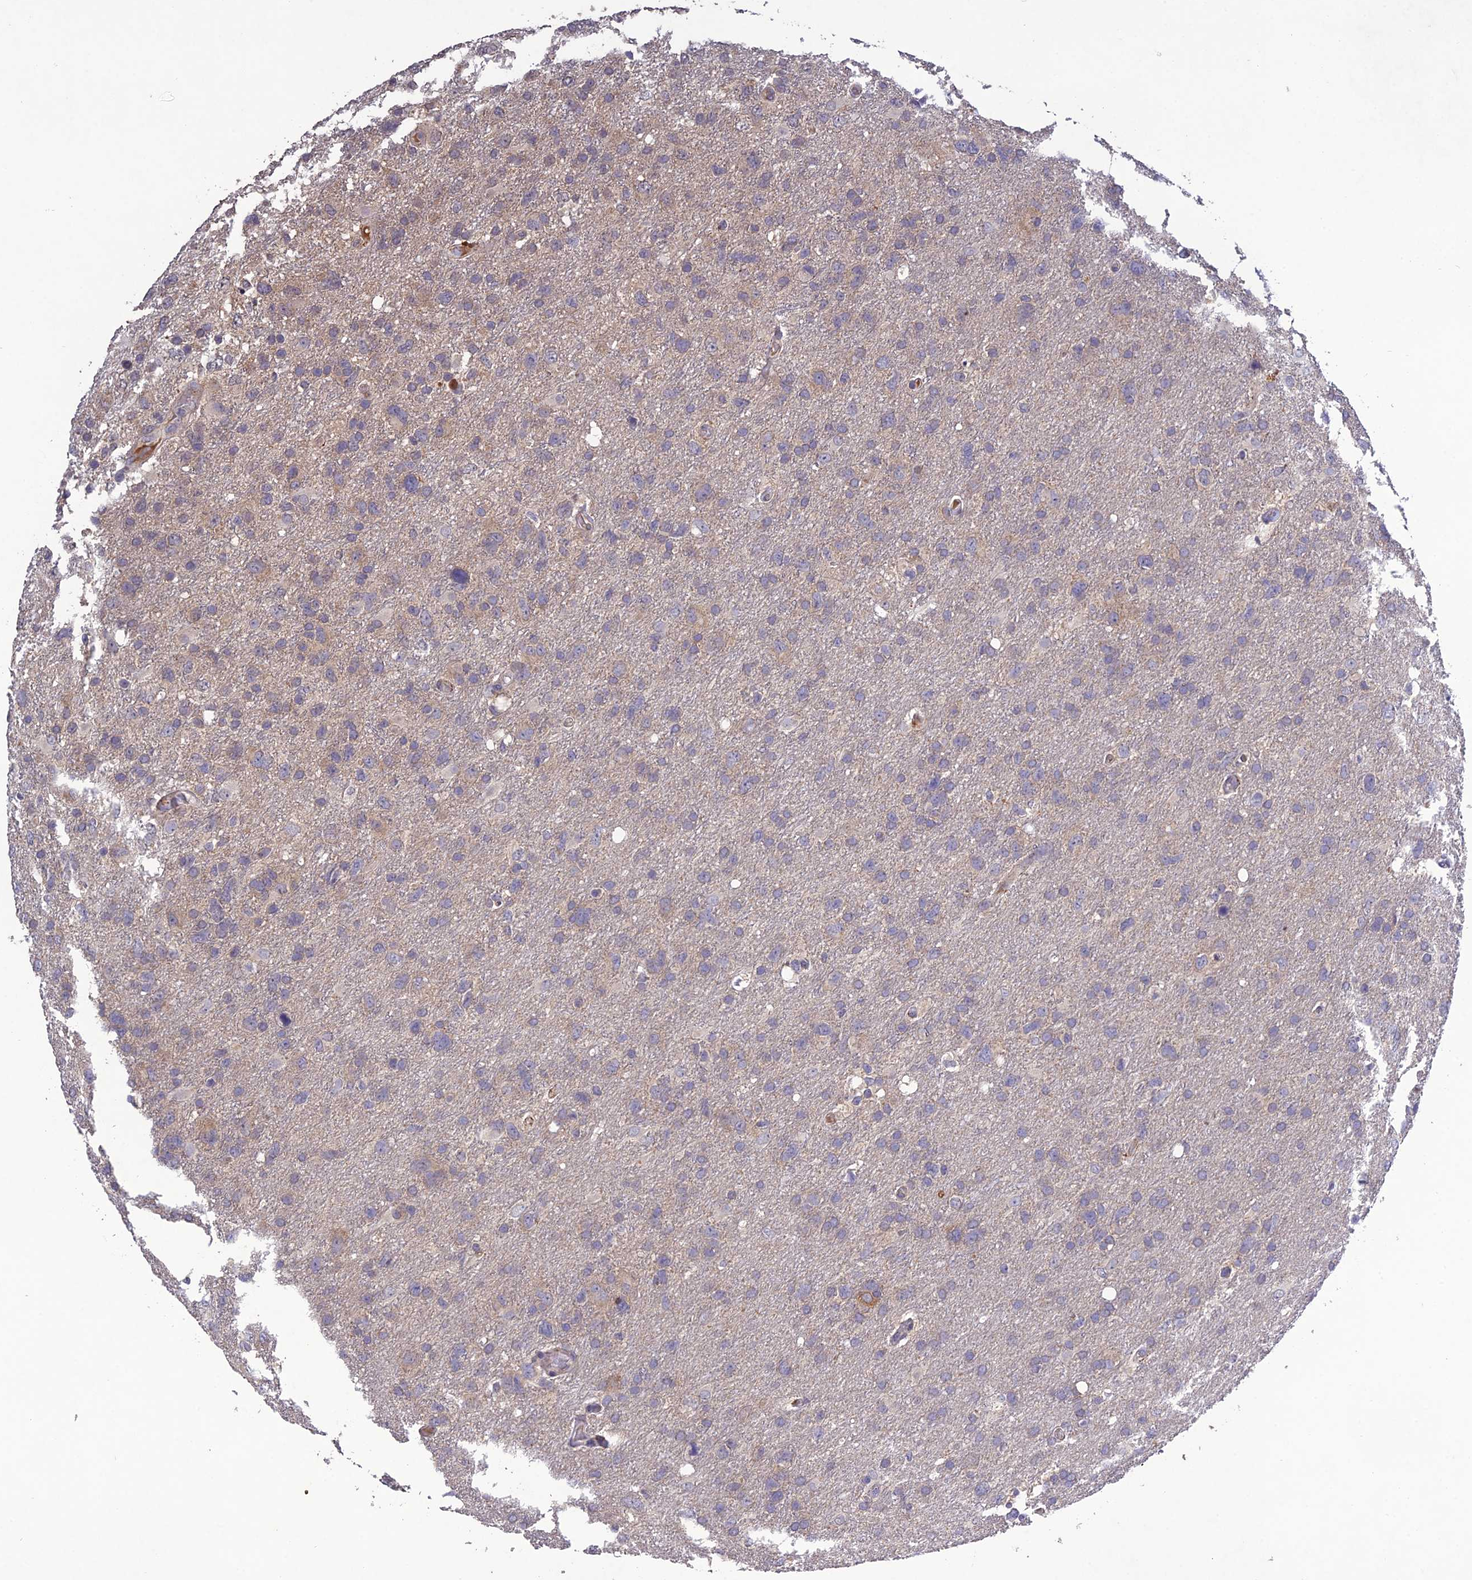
{"staining": {"intensity": "weak", "quantity": "<25%", "location": "cytoplasmic/membranous"}, "tissue": "glioma", "cell_type": "Tumor cells", "image_type": "cancer", "snomed": [{"axis": "morphology", "description": "Glioma, malignant, High grade"}, {"axis": "topography", "description": "Brain"}], "caption": "An image of glioma stained for a protein shows no brown staining in tumor cells.", "gene": "SLC39A13", "patient": {"sex": "male", "age": 61}}